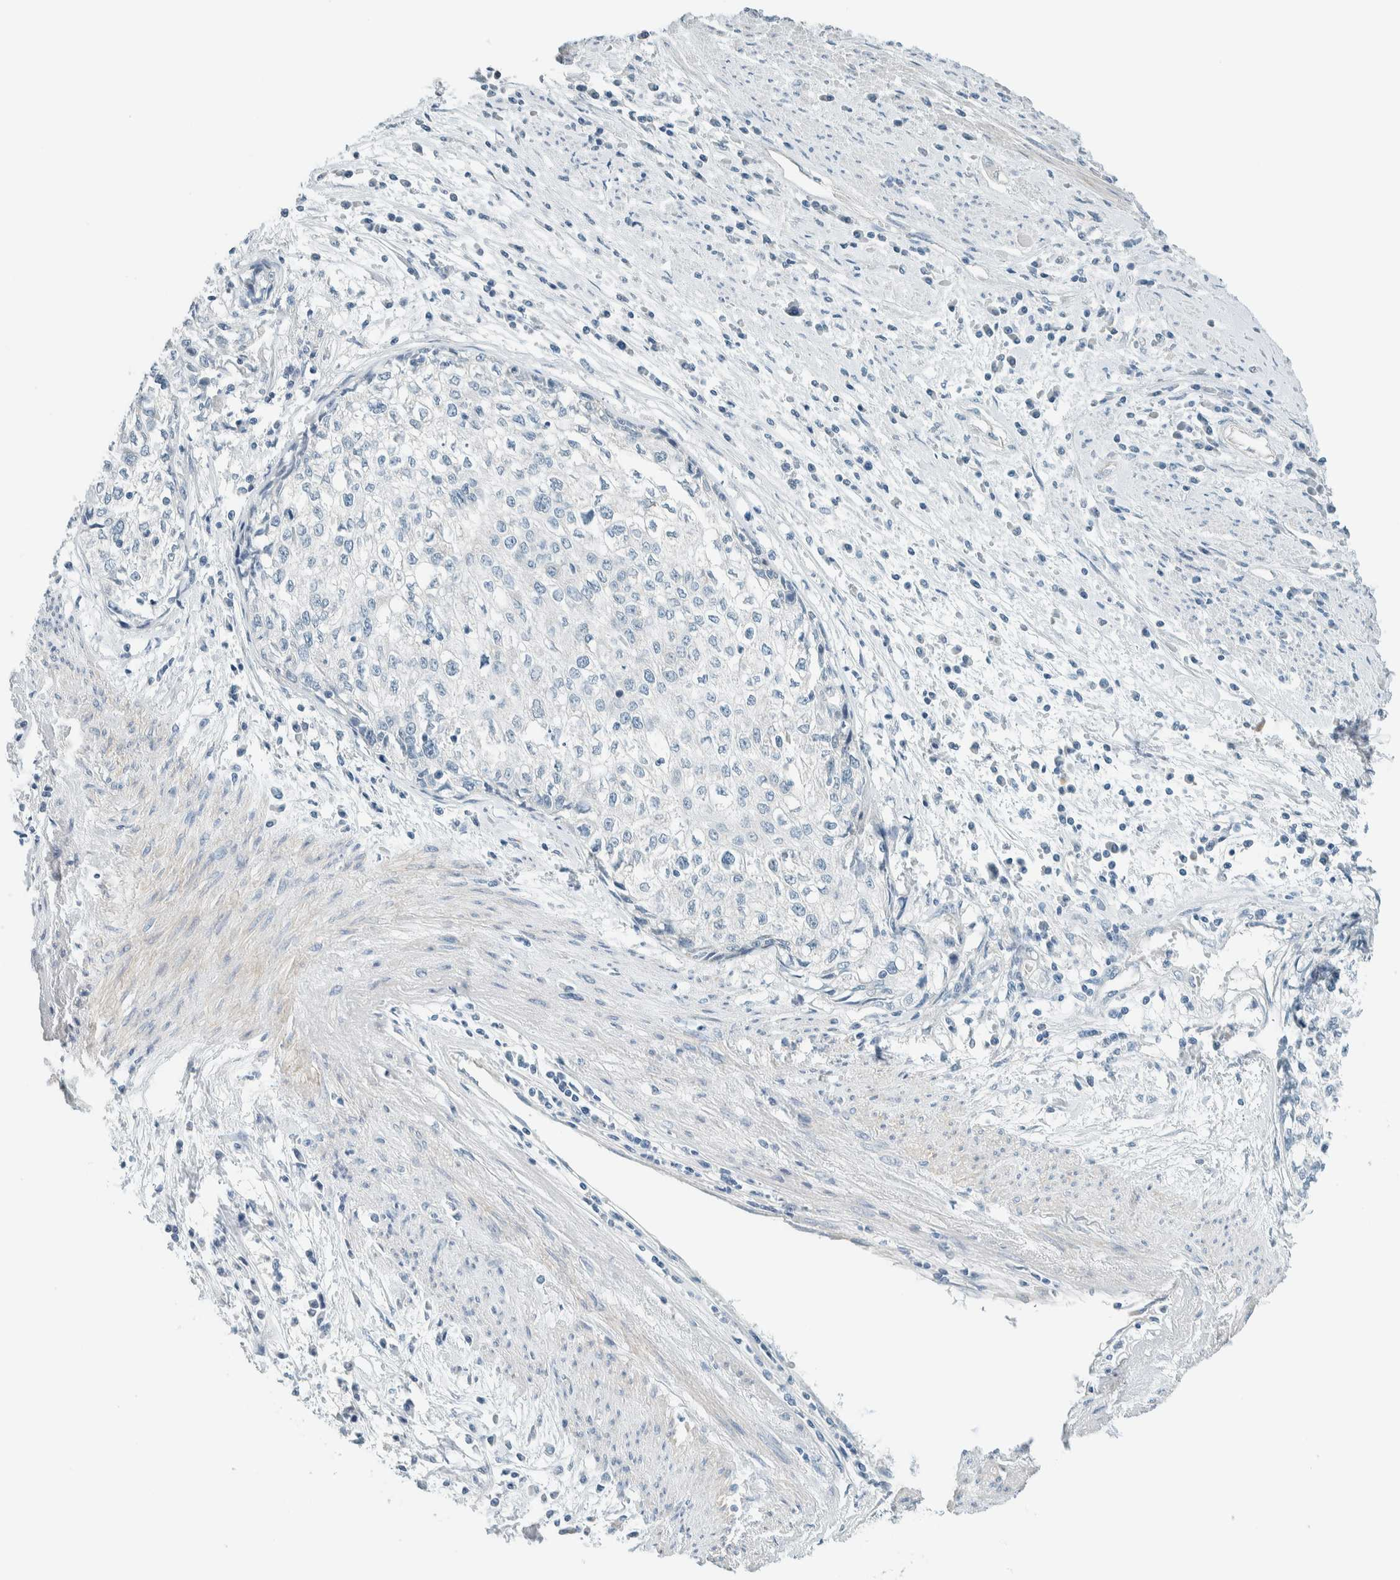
{"staining": {"intensity": "negative", "quantity": "none", "location": "none"}, "tissue": "cervical cancer", "cell_type": "Tumor cells", "image_type": "cancer", "snomed": [{"axis": "morphology", "description": "Squamous cell carcinoma, NOS"}, {"axis": "topography", "description": "Cervix"}], "caption": "Squamous cell carcinoma (cervical) was stained to show a protein in brown. There is no significant expression in tumor cells.", "gene": "SLFN12", "patient": {"sex": "female", "age": 57}}